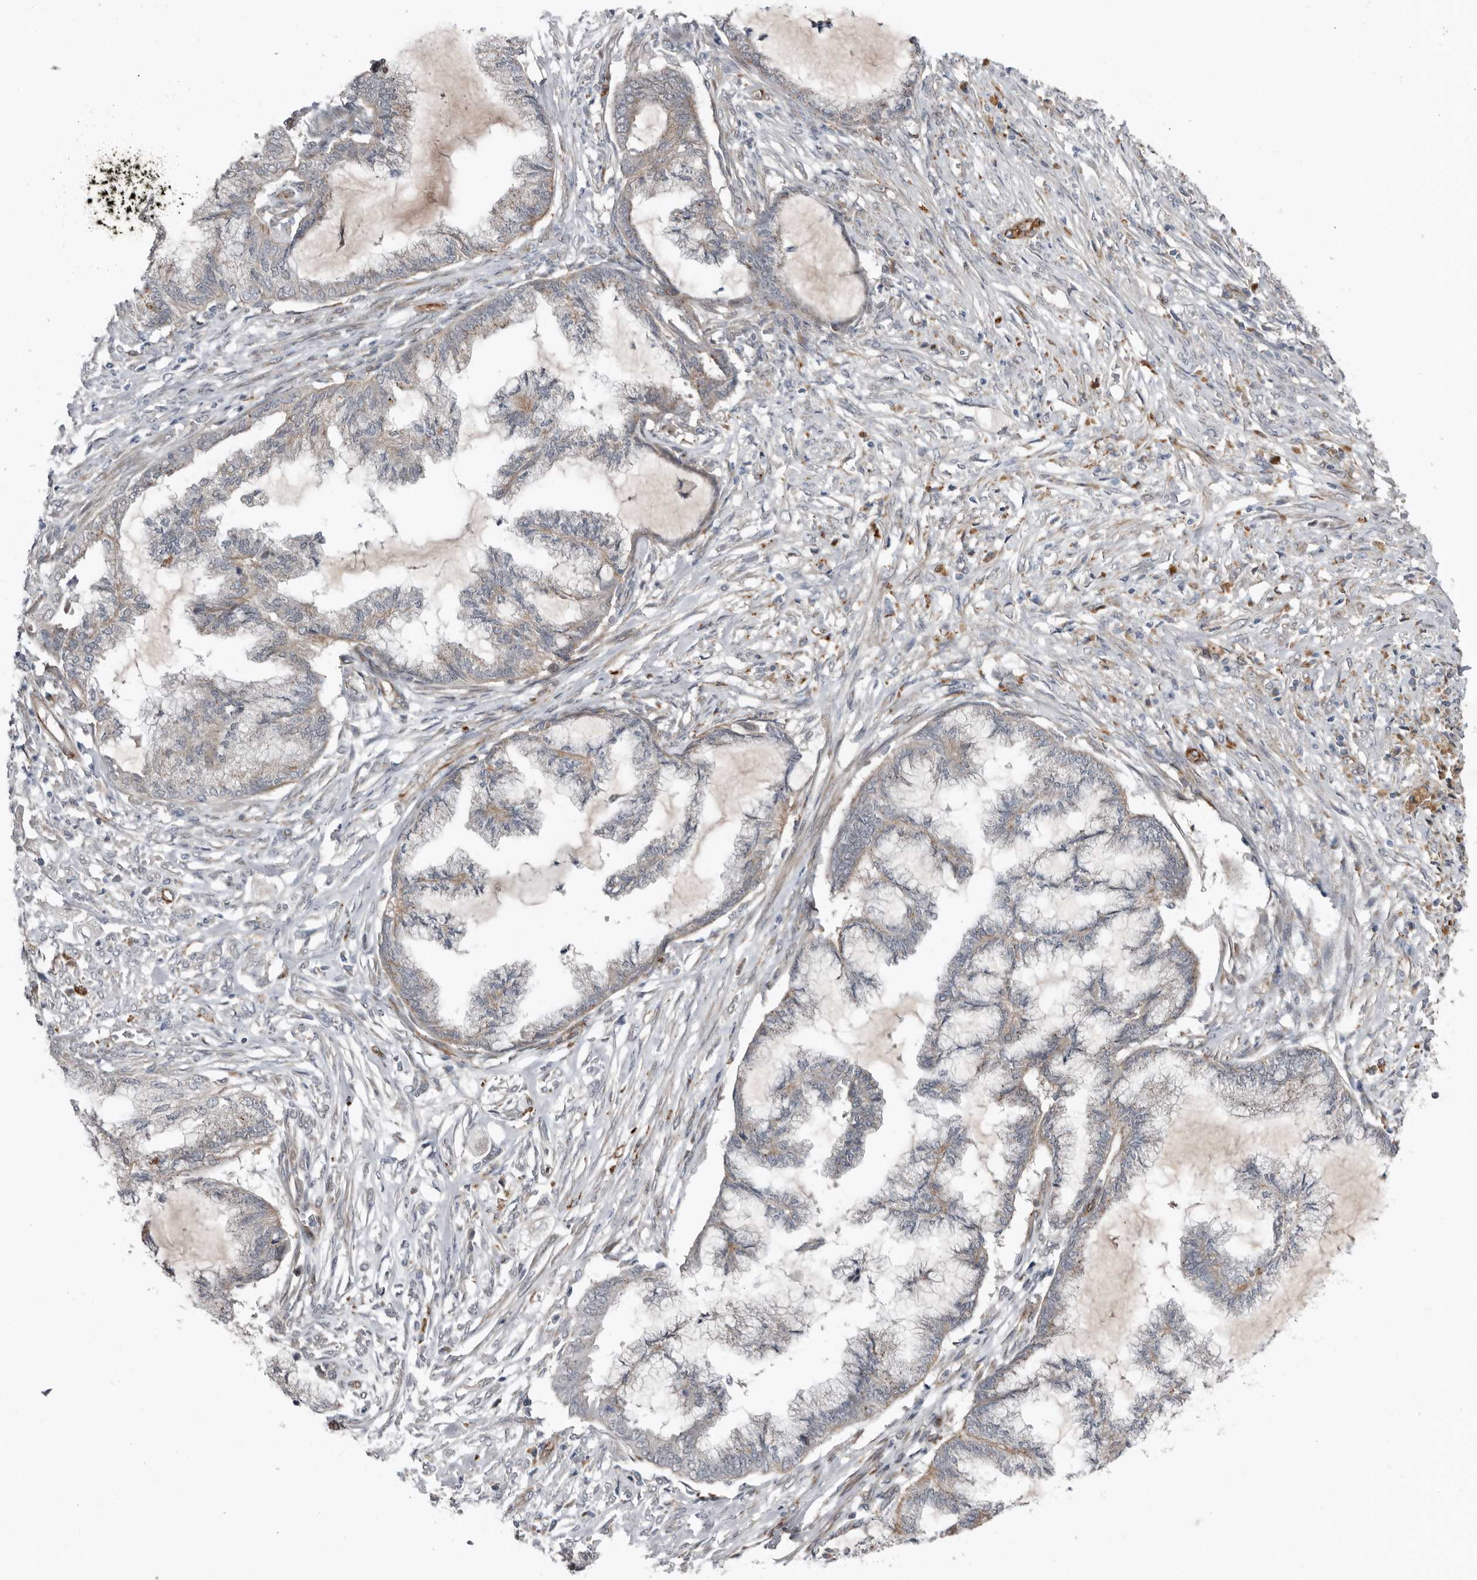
{"staining": {"intensity": "weak", "quantity": "25%-75%", "location": "cytoplasmic/membranous"}, "tissue": "endometrial cancer", "cell_type": "Tumor cells", "image_type": "cancer", "snomed": [{"axis": "morphology", "description": "Adenocarcinoma, NOS"}, {"axis": "topography", "description": "Endometrium"}], "caption": "About 25%-75% of tumor cells in endometrial cancer demonstrate weak cytoplasmic/membranous protein expression as visualized by brown immunohistochemical staining.", "gene": "RANBP17", "patient": {"sex": "female", "age": 86}}